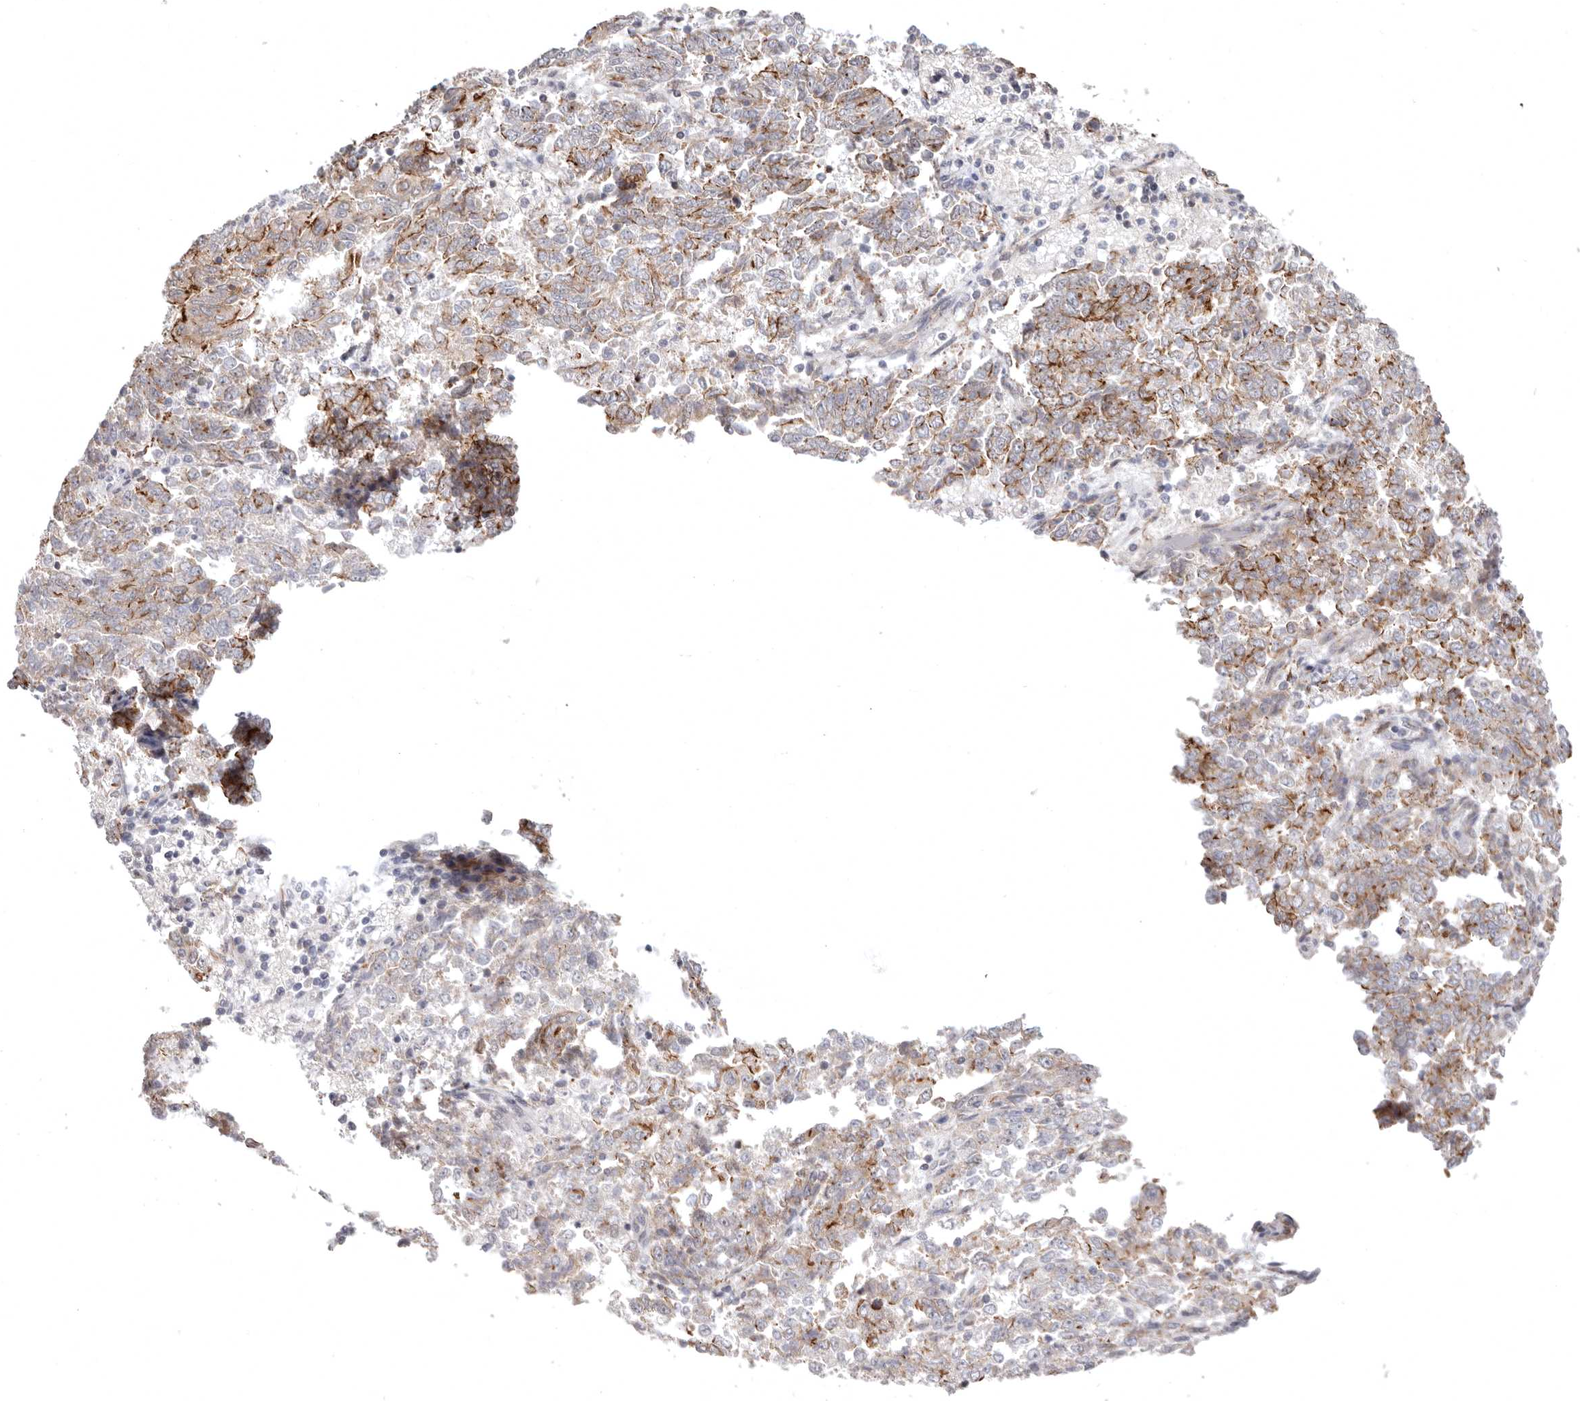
{"staining": {"intensity": "moderate", "quantity": ">75%", "location": "cytoplasmic/membranous"}, "tissue": "endometrial cancer", "cell_type": "Tumor cells", "image_type": "cancer", "snomed": [{"axis": "morphology", "description": "Adenocarcinoma, NOS"}, {"axis": "topography", "description": "Endometrium"}], "caption": "Immunohistochemistry (IHC) of human endometrial cancer demonstrates medium levels of moderate cytoplasmic/membranous staining in approximately >75% of tumor cells.", "gene": "SZT2", "patient": {"sex": "female", "age": 80}}